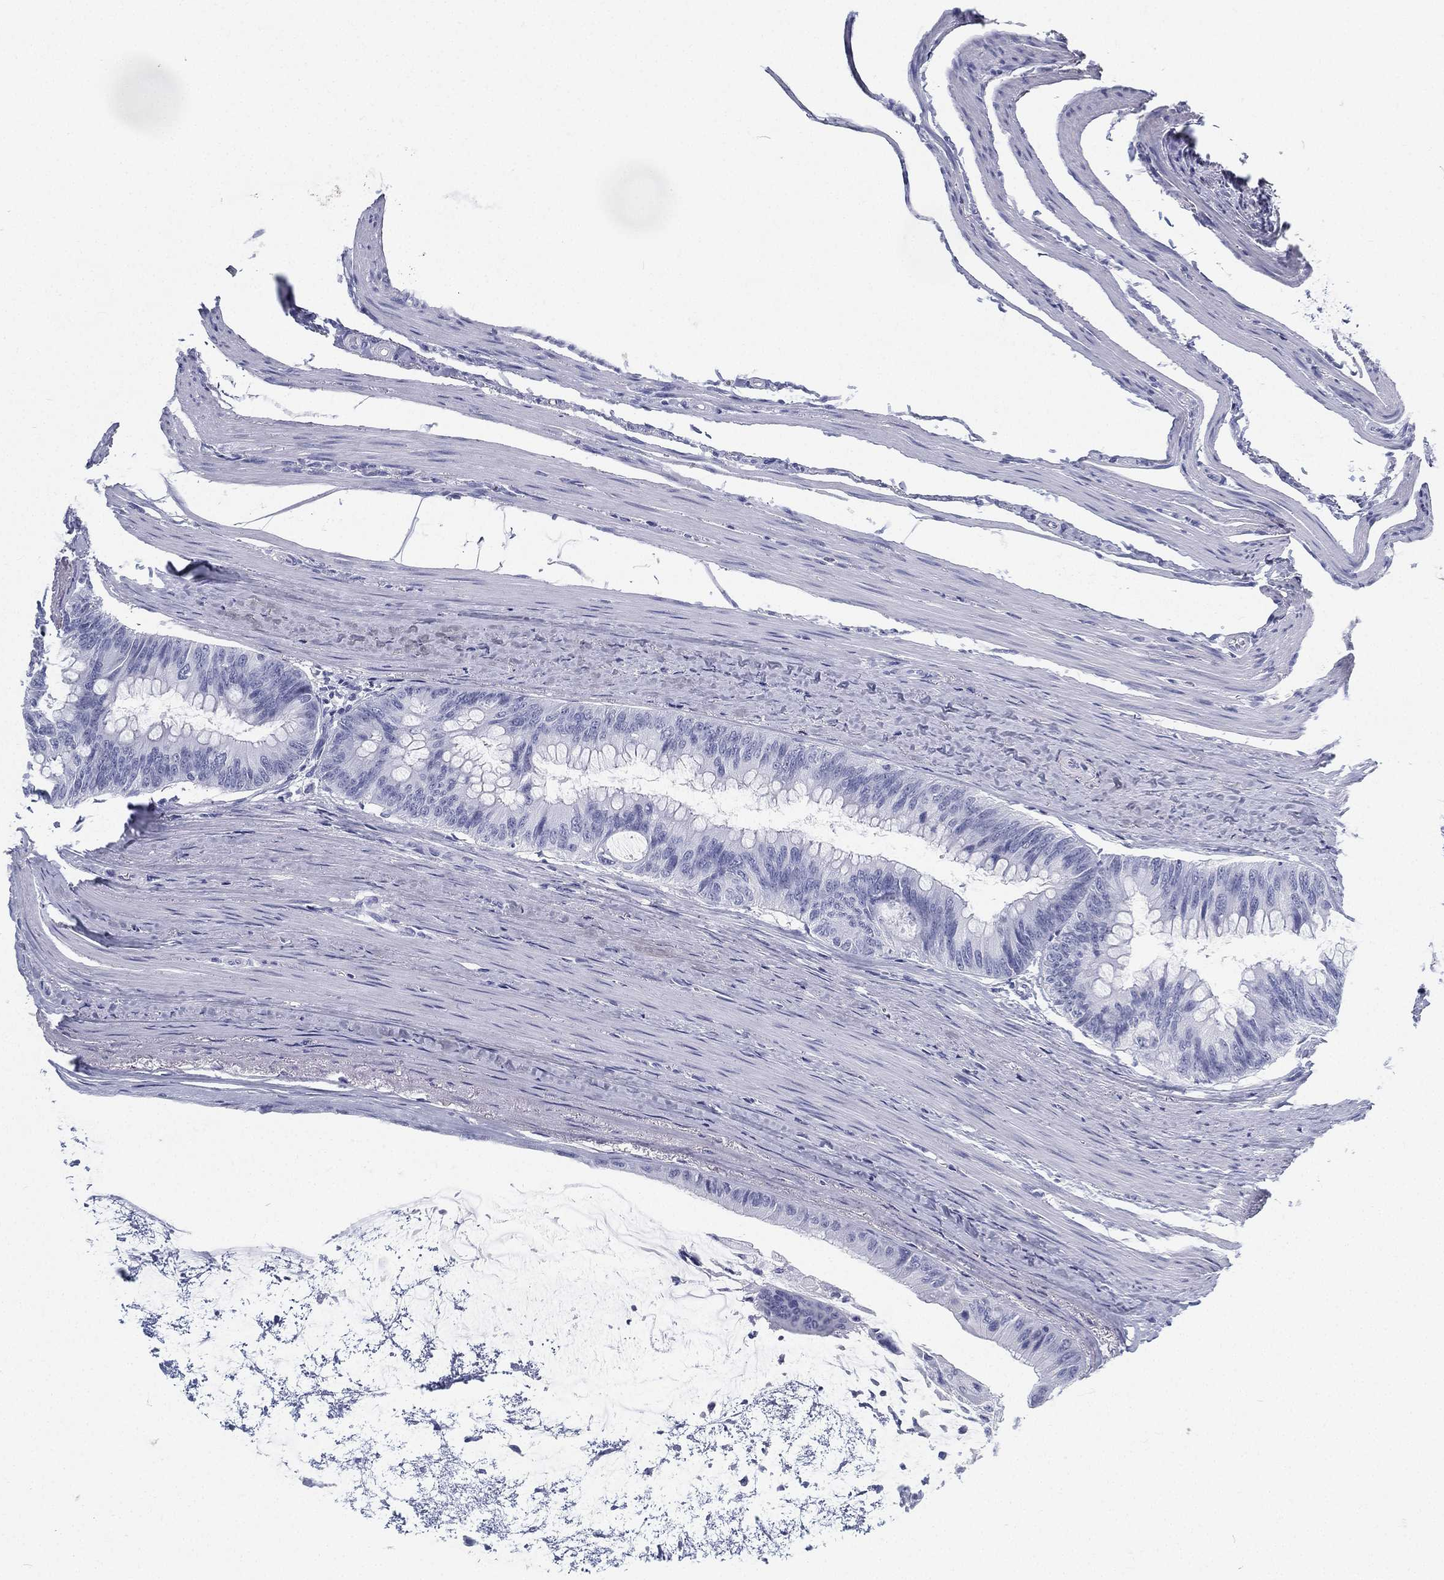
{"staining": {"intensity": "negative", "quantity": "none", "location": "none"}, "tissue": "colorectal cancer", "cell_type": "Tumor cells", "image_type": "cancer", "snomed": [{"axis": "morphology", "description": "Normal tissue, NOS"}, {"axis": "morphology", "description": "Adenocarcinoma, NOS"}, {"axis": "topography", "description": "Colon"}], "caption": "There is no significant staining in tumor cells of colorectal cancer (adenocarcinoma).", "gene": "ATP1B2", "patient": {"sex": "male", "age": 65}}